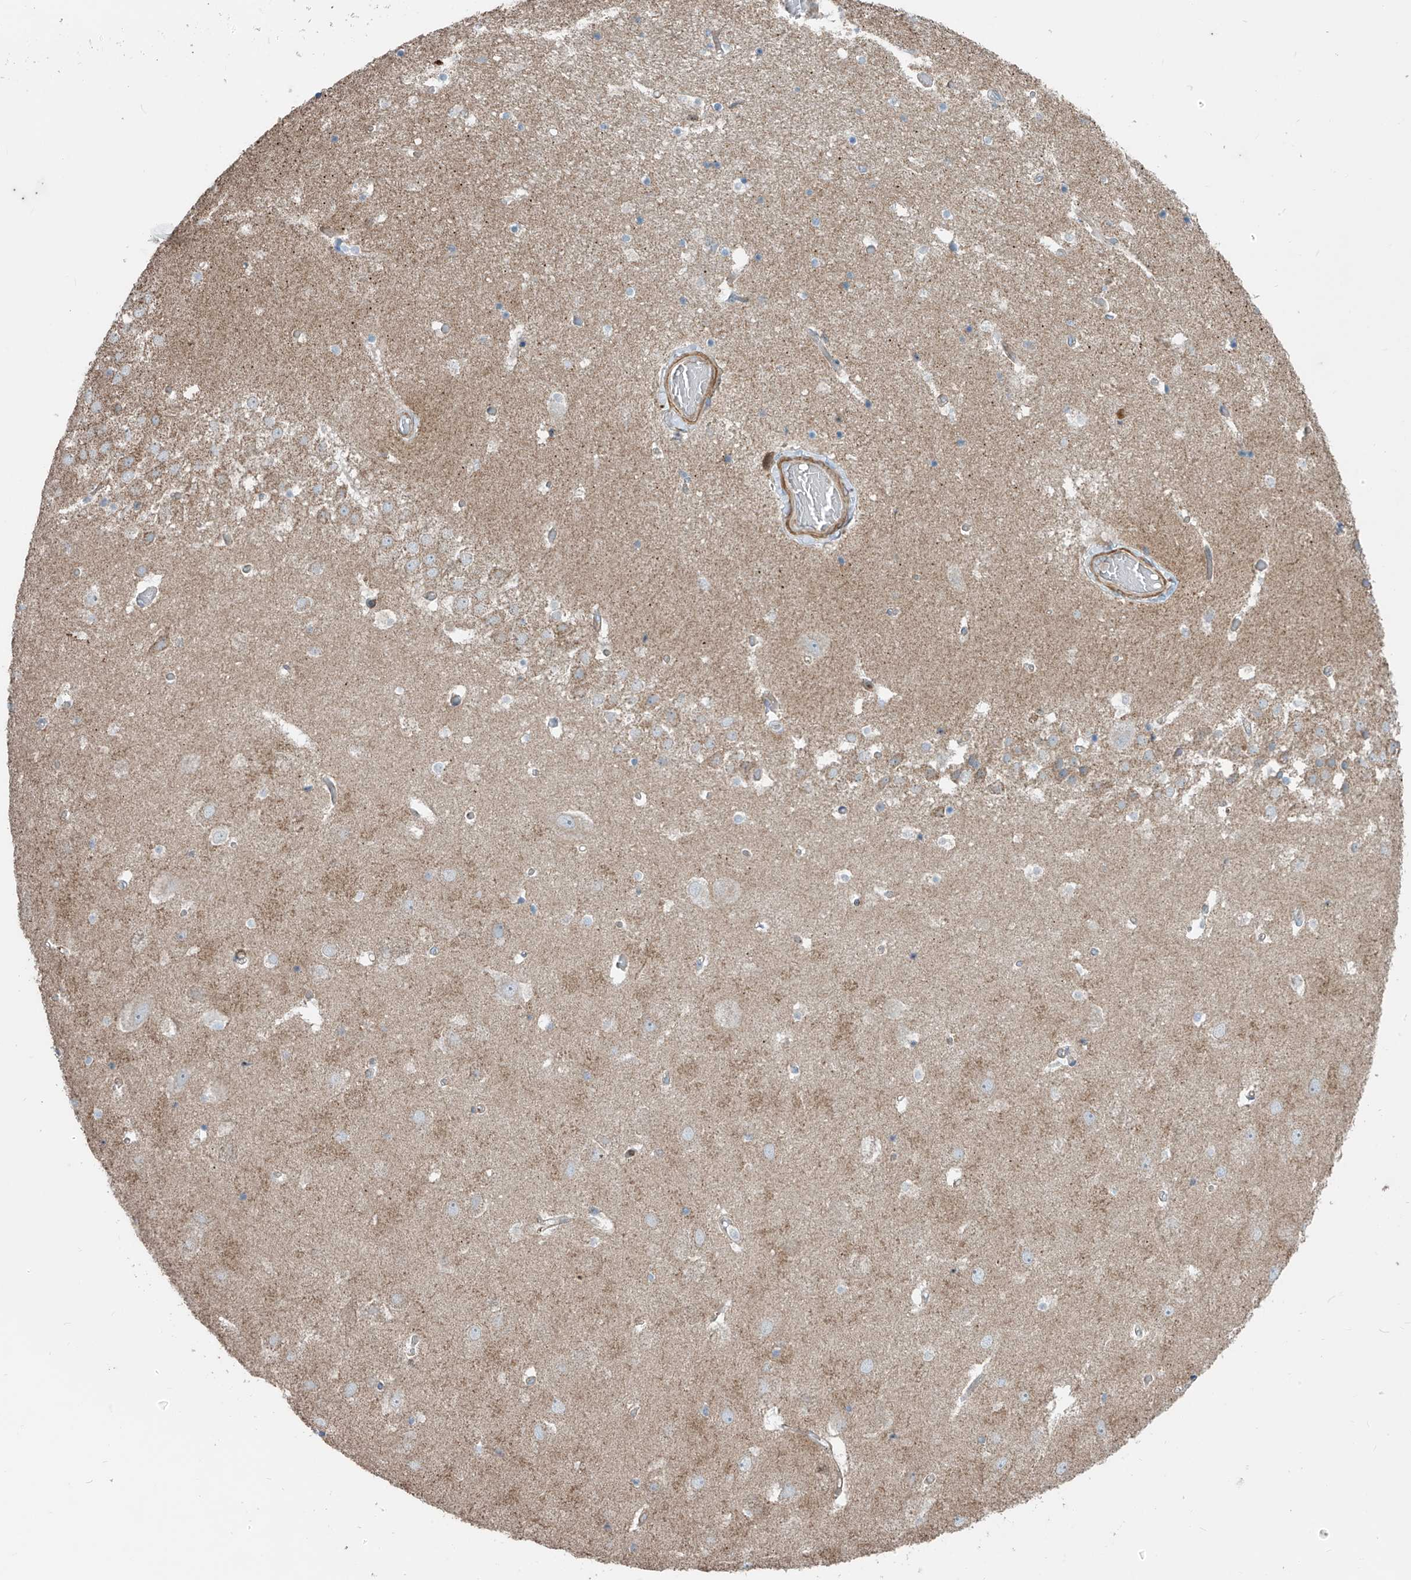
{"staining": {"intensity": "negative", "quantity": "none", "location": "none"}, "tissue": "hippocampus", "cell_type": "Glial cells", "image_type": "normal", "snomed": [{"axis": "morphology", "description": "Normal tissue, NOS"}, {"axis": "topography", "description": "Hippocampus"}], "caption": "Immunohistochemical staining of benign hippocampus demonstrates no significant positivity in glial cells.", "gene": "SLC1A5", "patient": {"sex": "female", "age": 52}}